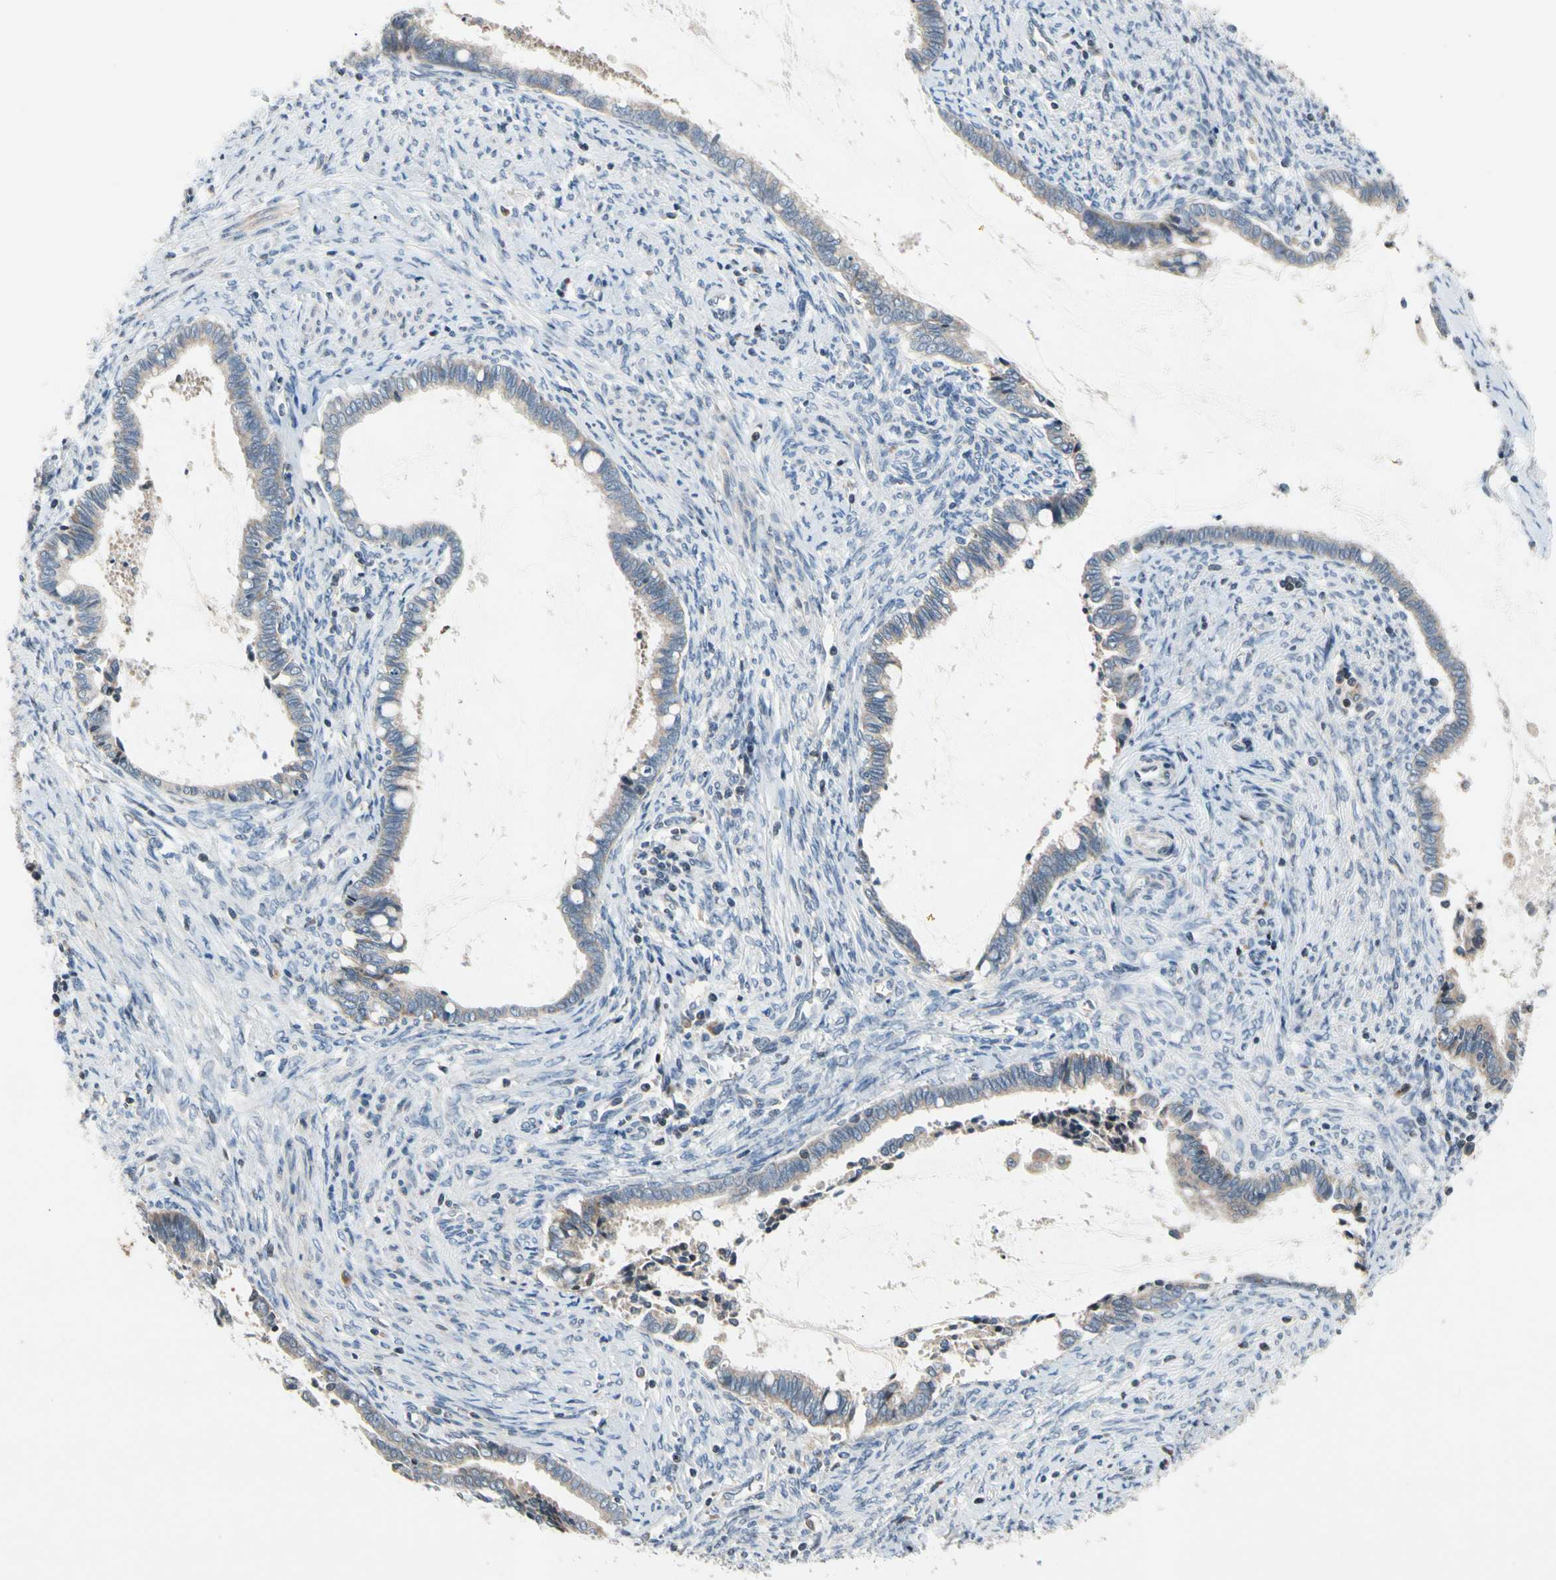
{"staining": {"intensity": "negative", "quantity": "none", "location": "none"}, "tissue": "cervical cancer", "cell_type": "Tumor cells", "image_type": "cancer", "snomed": [{"axis": "morphology", "description": "Adenocarcinoma, NOS"}, {"axis": "topography", "description": "Cervix"}], "caption": "Cervical cancer (adenocarcinoma) stained for a protein using immunohistochemistry displays no staining tumor cells.", "gene": "SOX30", "patient": {"sex": "female", "age": 44}}